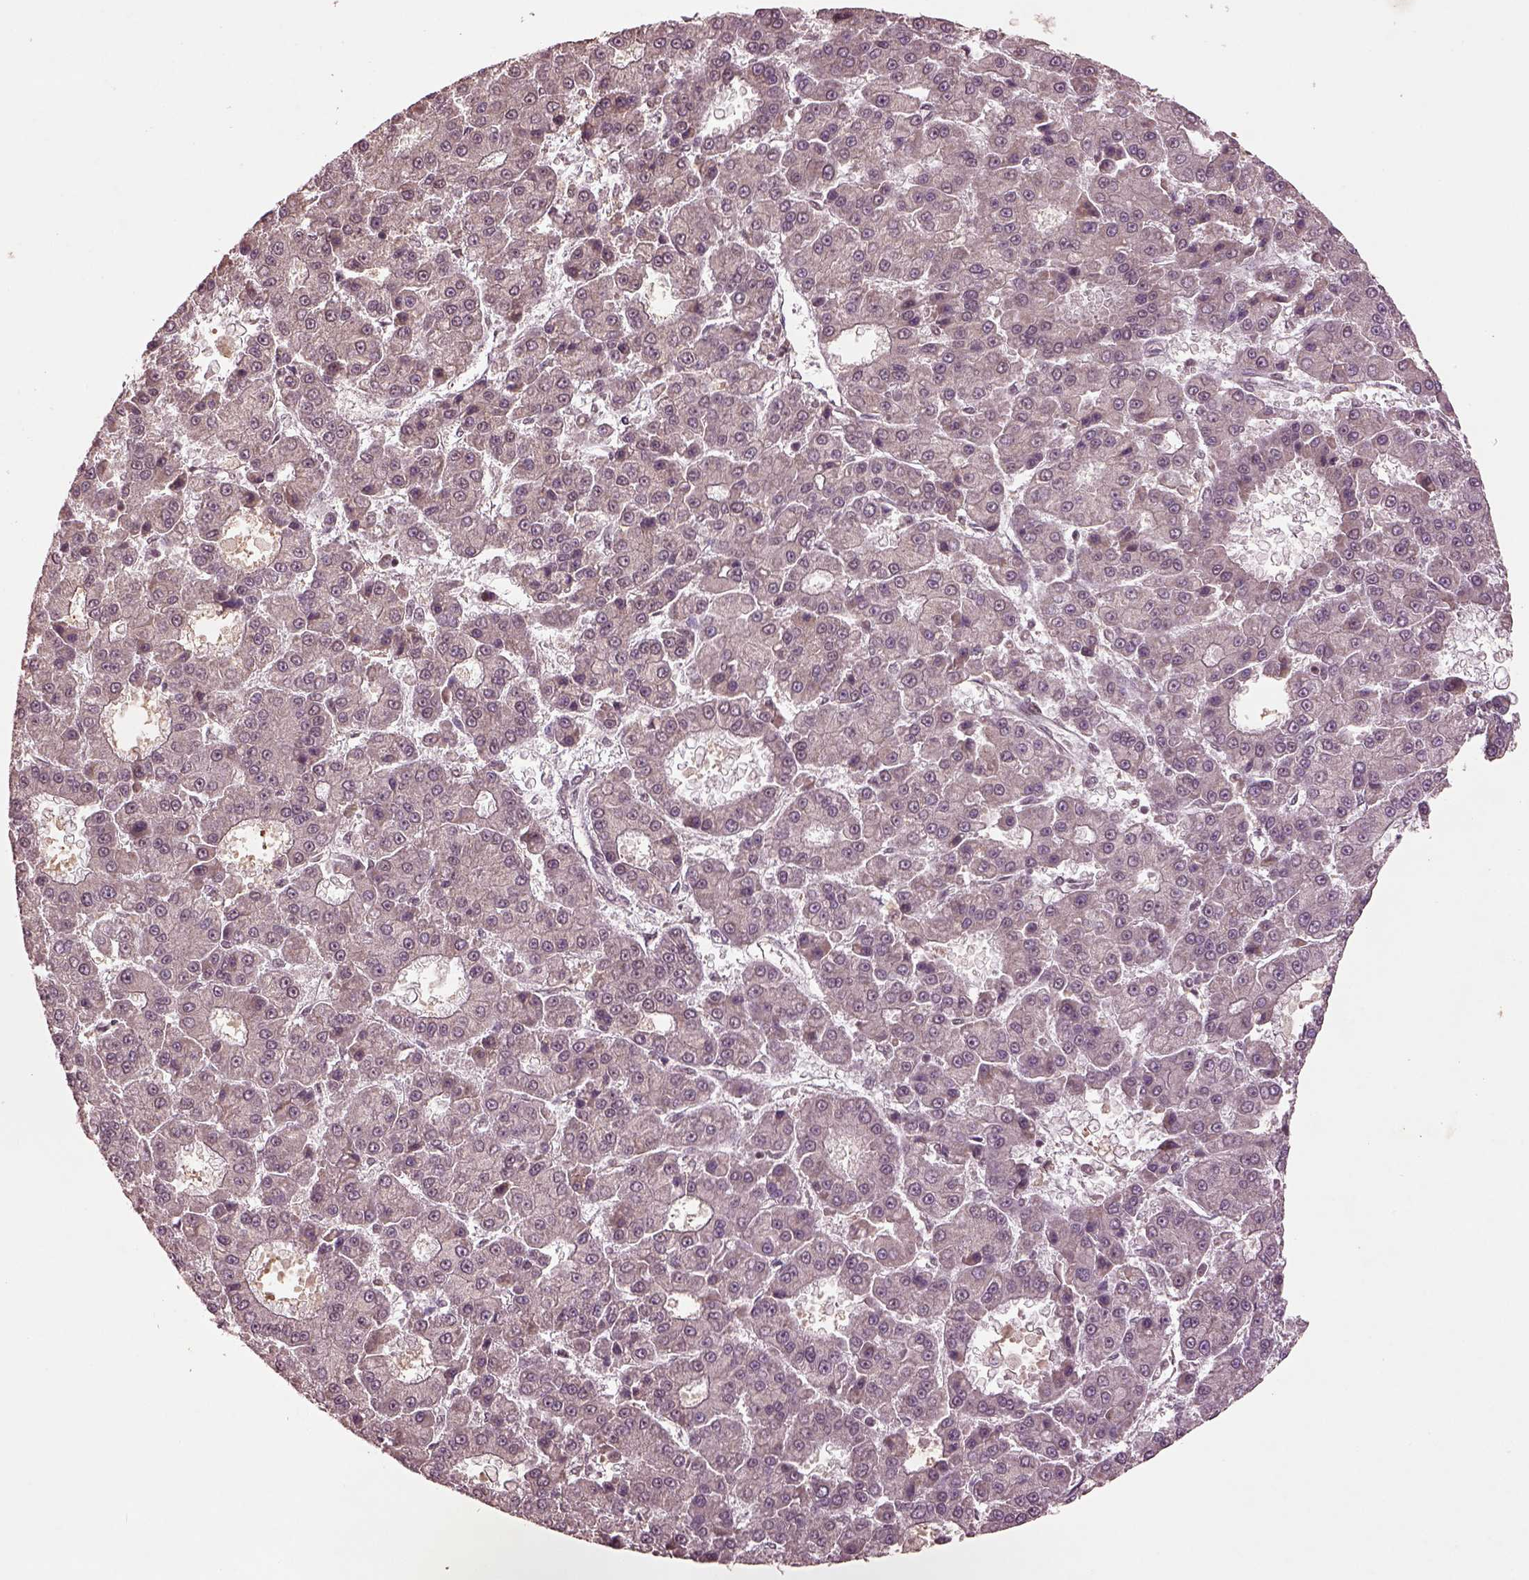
{"staining": {"intensity": "negative", "quantity": "none", "location": "none"}, "tissue": "liver cancer", "cell_type": "Tumor cells", "image_type": "cancer", "snomed": [{"axis": "morphology", "description": "Carcinoma, Hepatocellular, NOS"}, {"axis": "topography", "description": "Liver"}], "caption": "An image of human hepatocellular carcinoma (liver) is negative for staining in tumor cells.", "gene": "BRD9", "patient": {"sex": "male", "age": 70}}